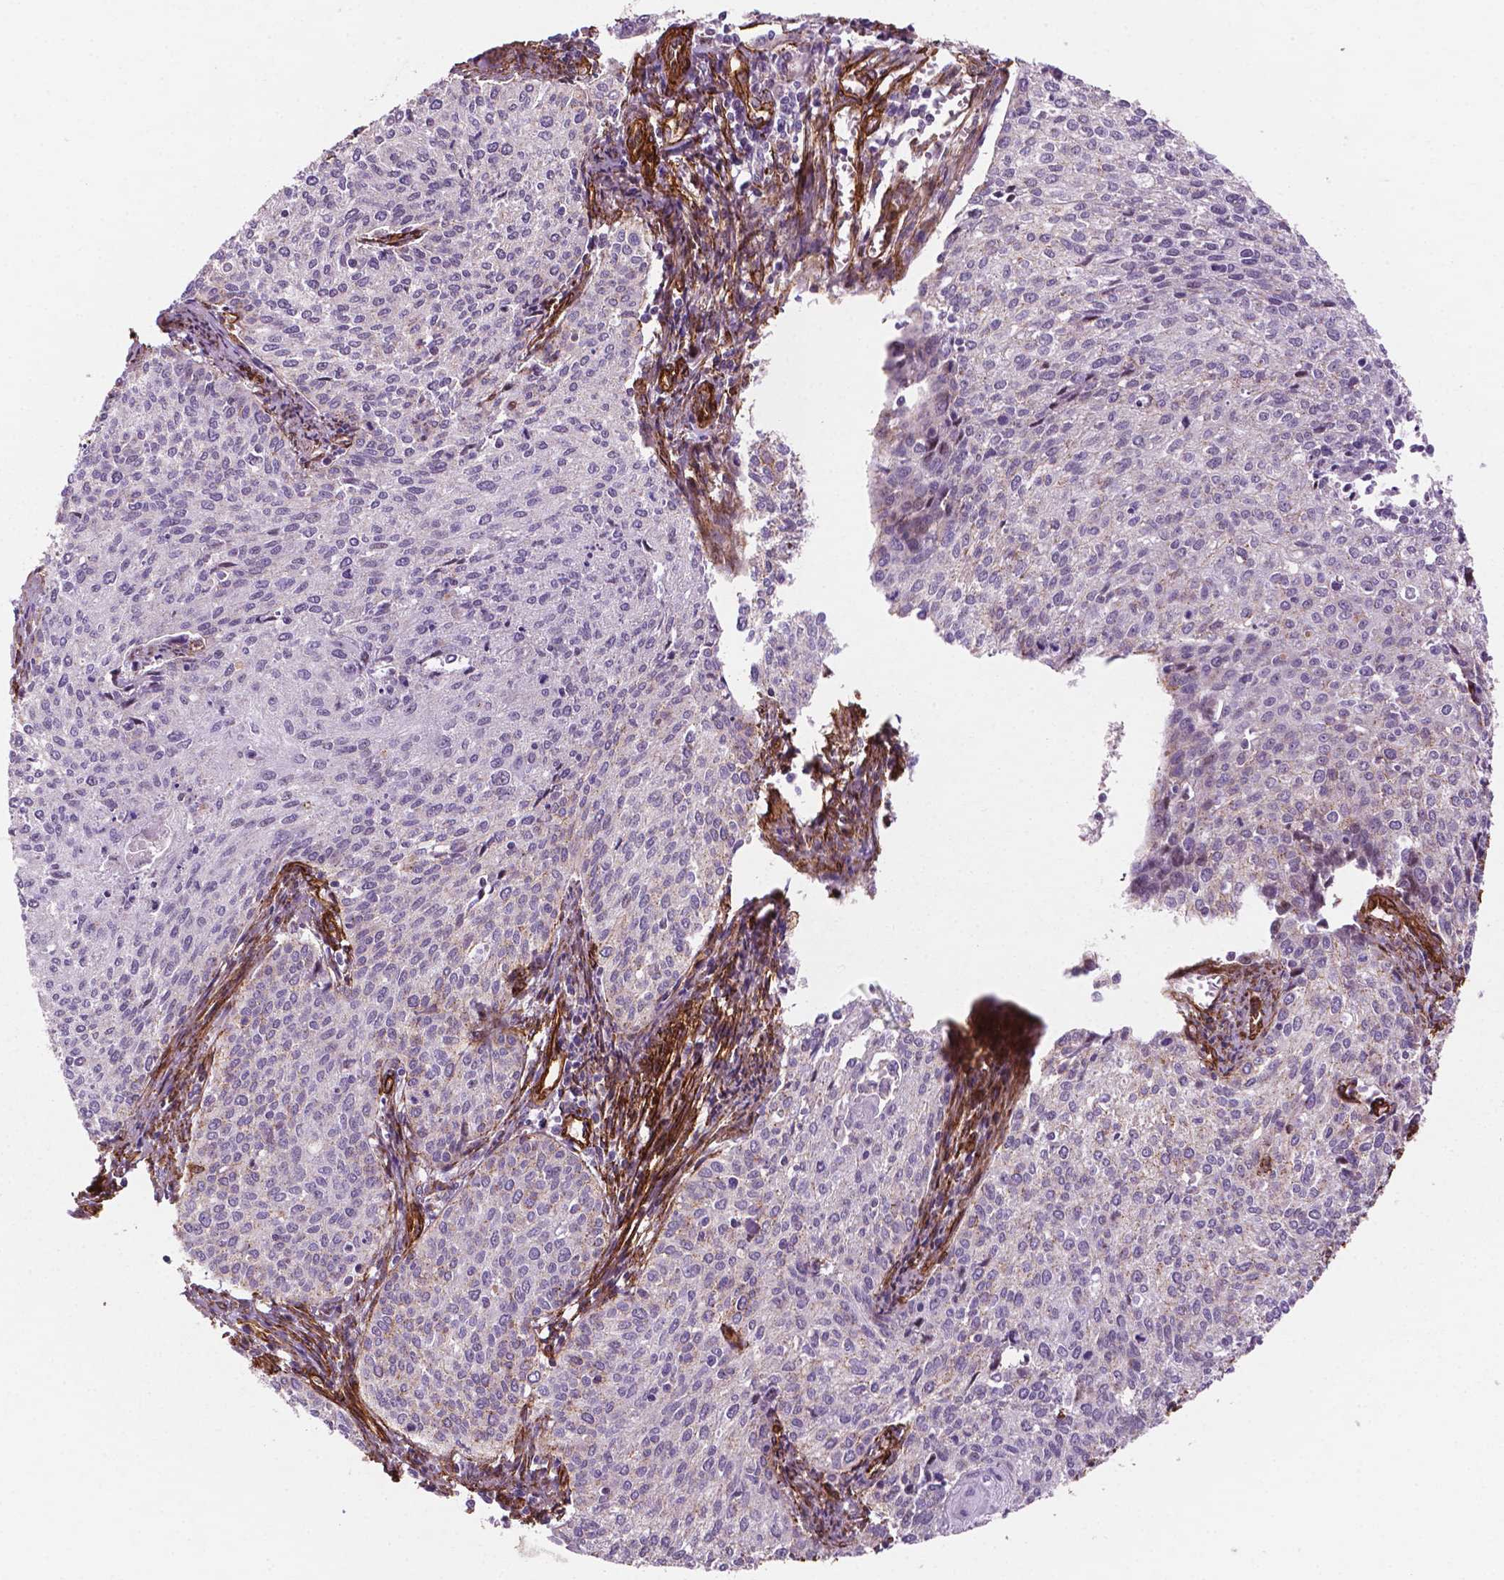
{"staining": {"intensity": "negative", "quantity": "none", "location": "none"}, "tissue": "cervical cancer", "cell_type": "Tumor cells", "image_type": "cancer", "snomed": [{"axis": "morphology", "description": "Squamous cell carcinoma, NOS"}, {"axis": "topography", "description": "Cervix"}], "caption": "The immunohistochemistry histopathology image has no significant expression in tumor cells of cervical cancer tissue. Brightfield microscopy of immunohistochemistry (IHC) stained with DAB (brown) and hematoxylin (blue), captured at high magnification.", "gene": "EGFL8", "patient": {"sex": "female", "age": 38}}